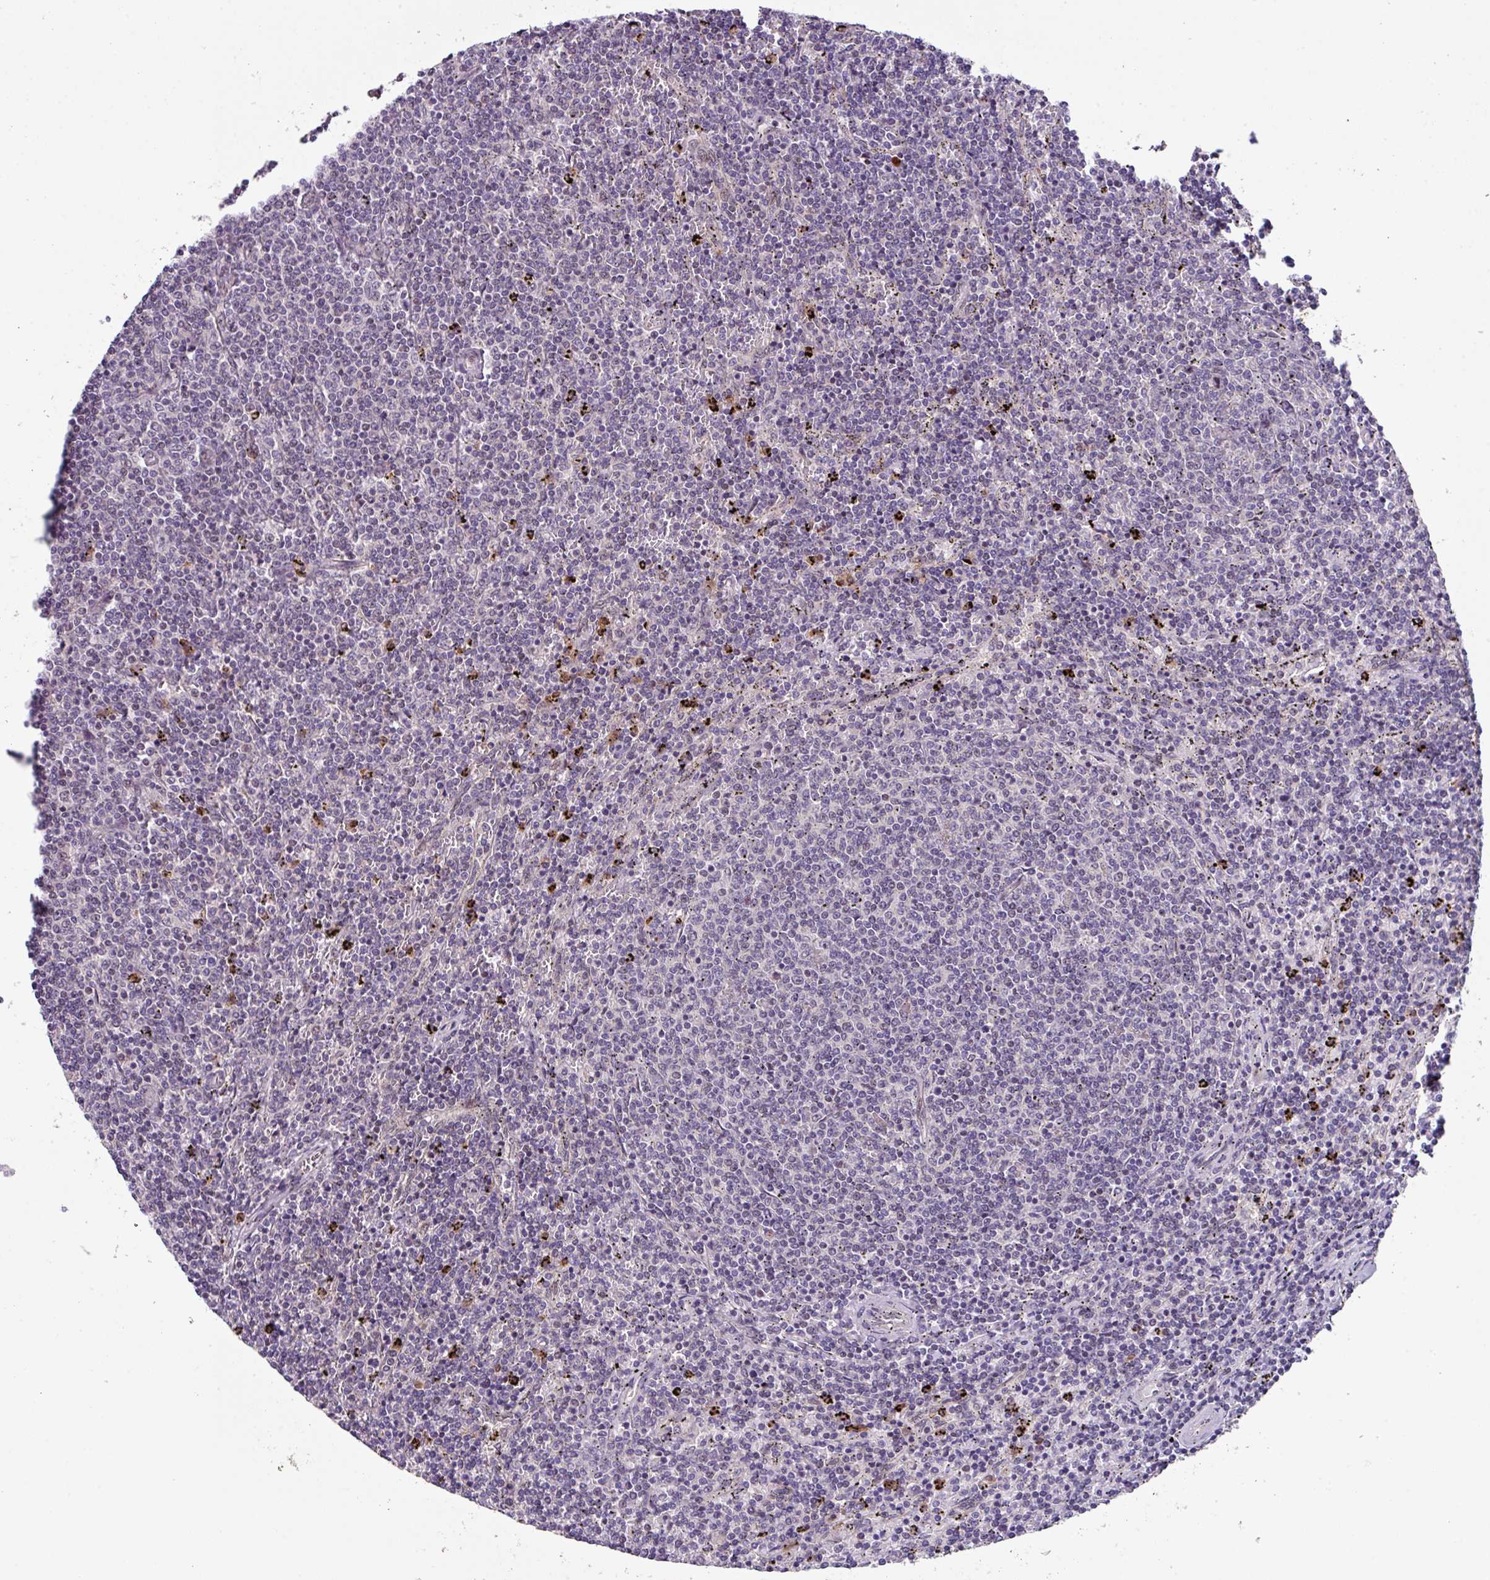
{"staining": {"intensity": "negative", "quantity": "none", "location": "none"}, "tissue": "lymphoma", "cell_type": "Tumor cells", "image_type": "cancer", "snomed": [{"axis": "morphology", "description": "Malignant lymphoma, non-Hodgkin's type, Low grade"}, {"axis": "topography", "description": "Spleen"}], "caption": "DAB (3,3'-diaminobenzidine) immunohistochemical staining of human lymphoma reveals no significant expression in tumor cells. Brightfield microscopy of immunohistochemistry stained with DAB (brown) and hematoxylin (blue), captured at high magnification.", "gene": "ZFP3", "patient": {"sex": "female", "age": 50}}